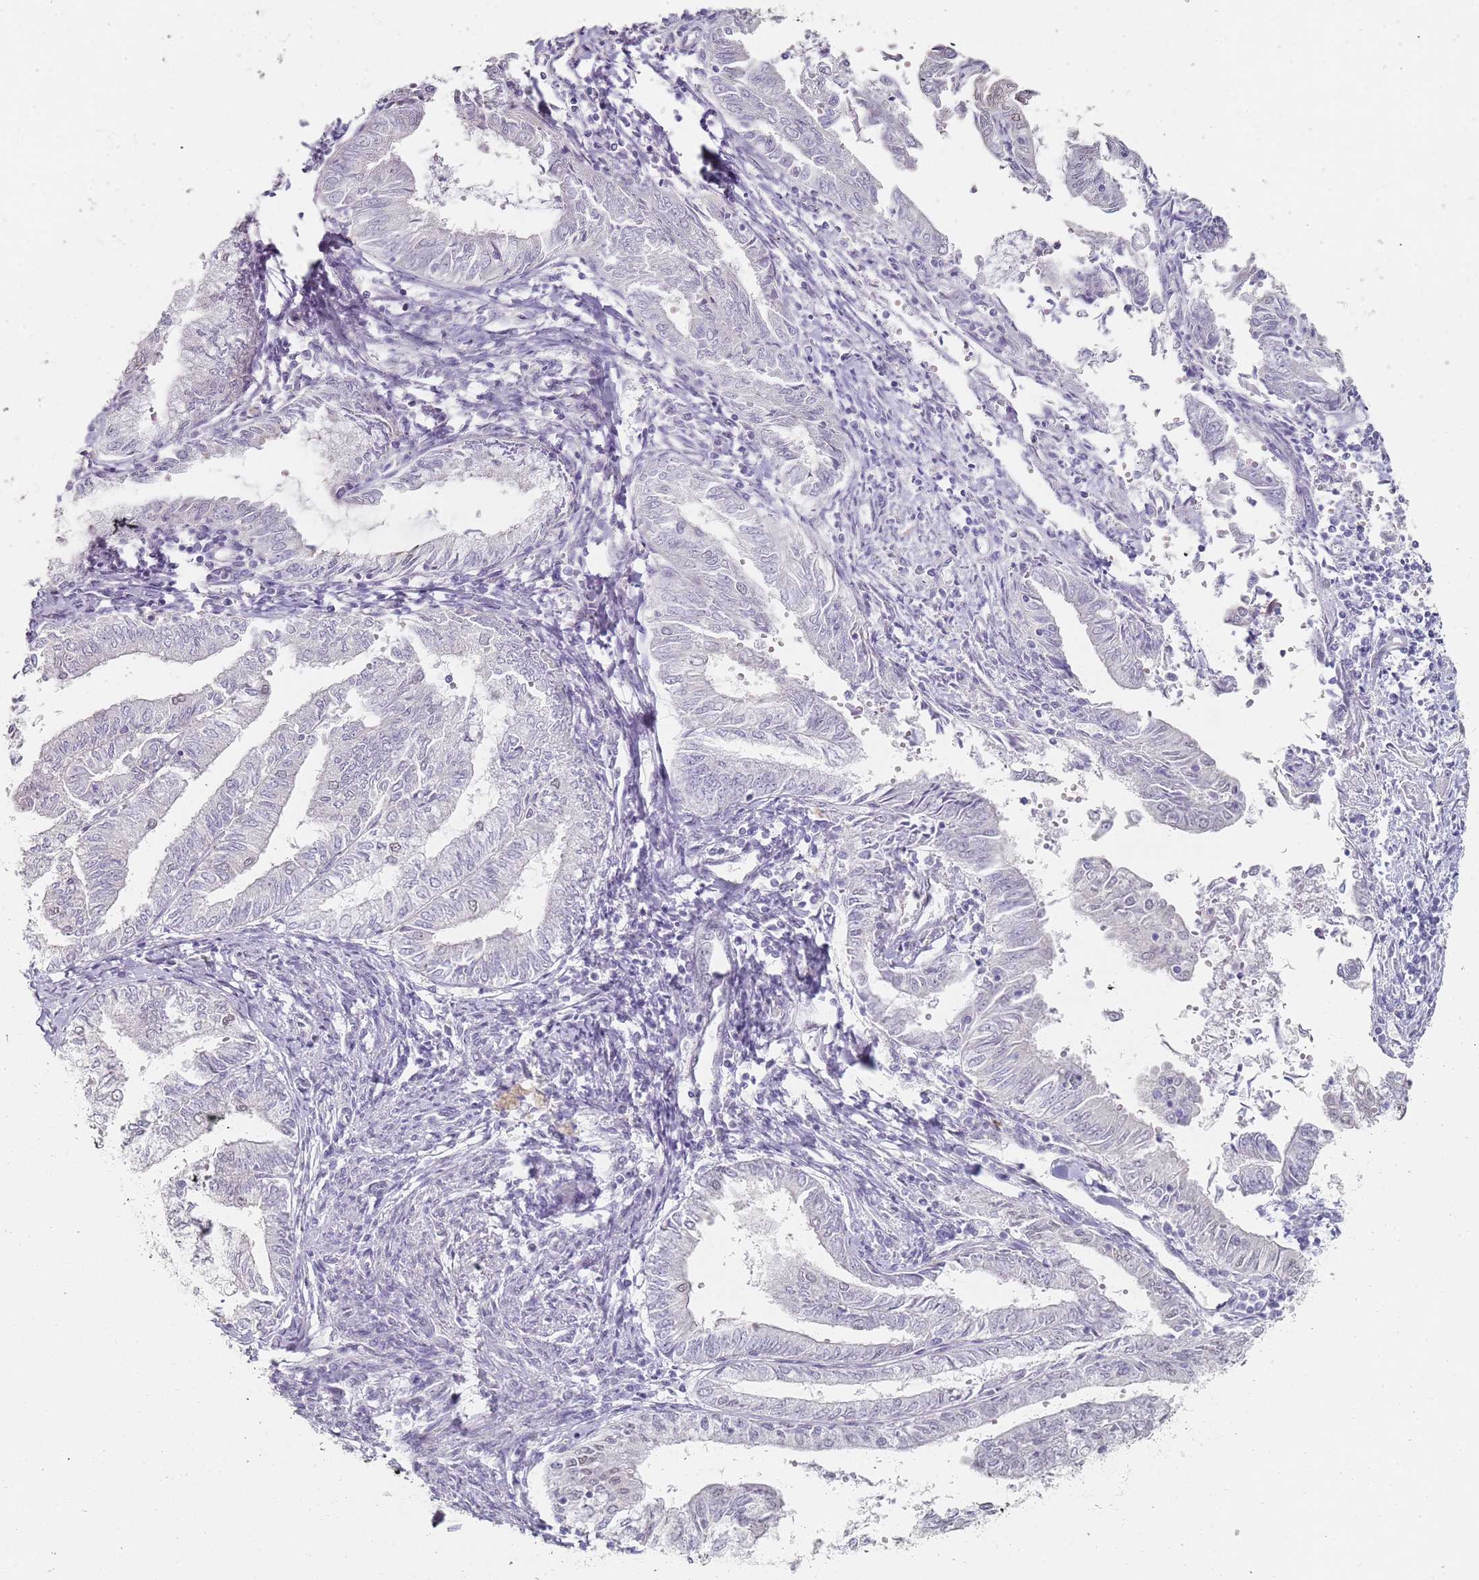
{"staining": {"intensity": "weak", "quantity": "<25%", "location": "nuclear"}, "tissue": "endometrial cancer", "cell_type": "Tumor cells", "image_type": "cancer", "snomed": [{"axis": "morphology", "description": "Adenocarcinoma, NOS"}, {"axis": "topography", "description": "Endometrium"}], "caption": "This is an IHC micrograph of human endometrial cancer (adenocarcinoma). There is no positivity in tumor cells.", "gene": "DNAH11", "patient": {"sex": "female", "age": 66}}